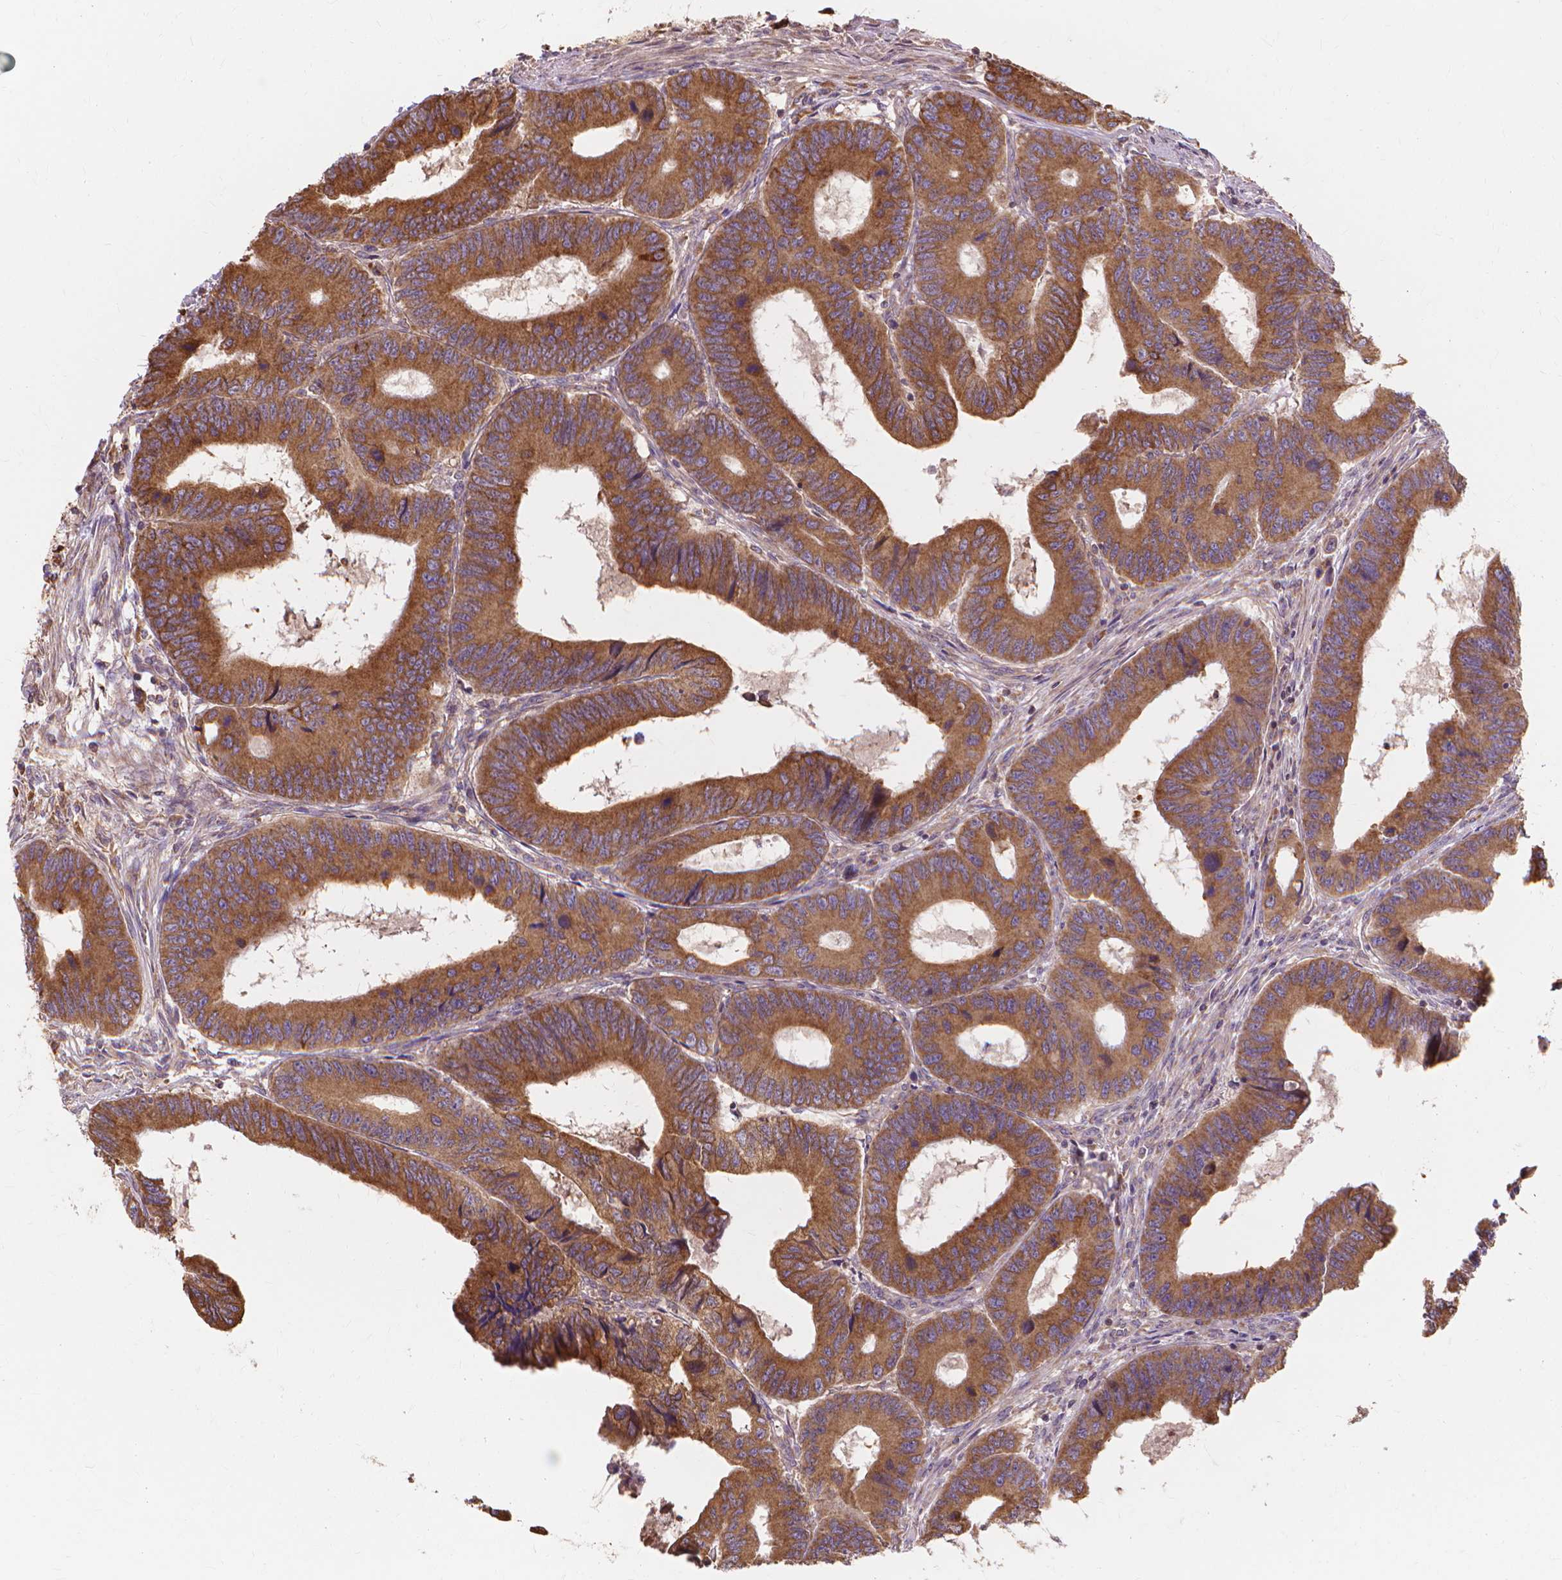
{"staining": {"intensity": "moderate", "quantity": ">75%", "location": "cytoplasmic/membranous"}, "tissue": "colorectal cancer", "cell_type": "Tumor cells", "image_type": "cancer", "snomed": [{"axis": "morphology", "description": "Adenocarcinoma, NOS"}, {"axis": "topography", "description": "Colon"}], "caption": "Protein staining exhibits moderate cytoplasmic/membranous expression in approximately >75% of tumor cells in colorectal cancer. (Brightfield microscopy of DAB IHC at high magnification).", "gene": "TAB2", "patient": {"sex": "male", "age": 53}}